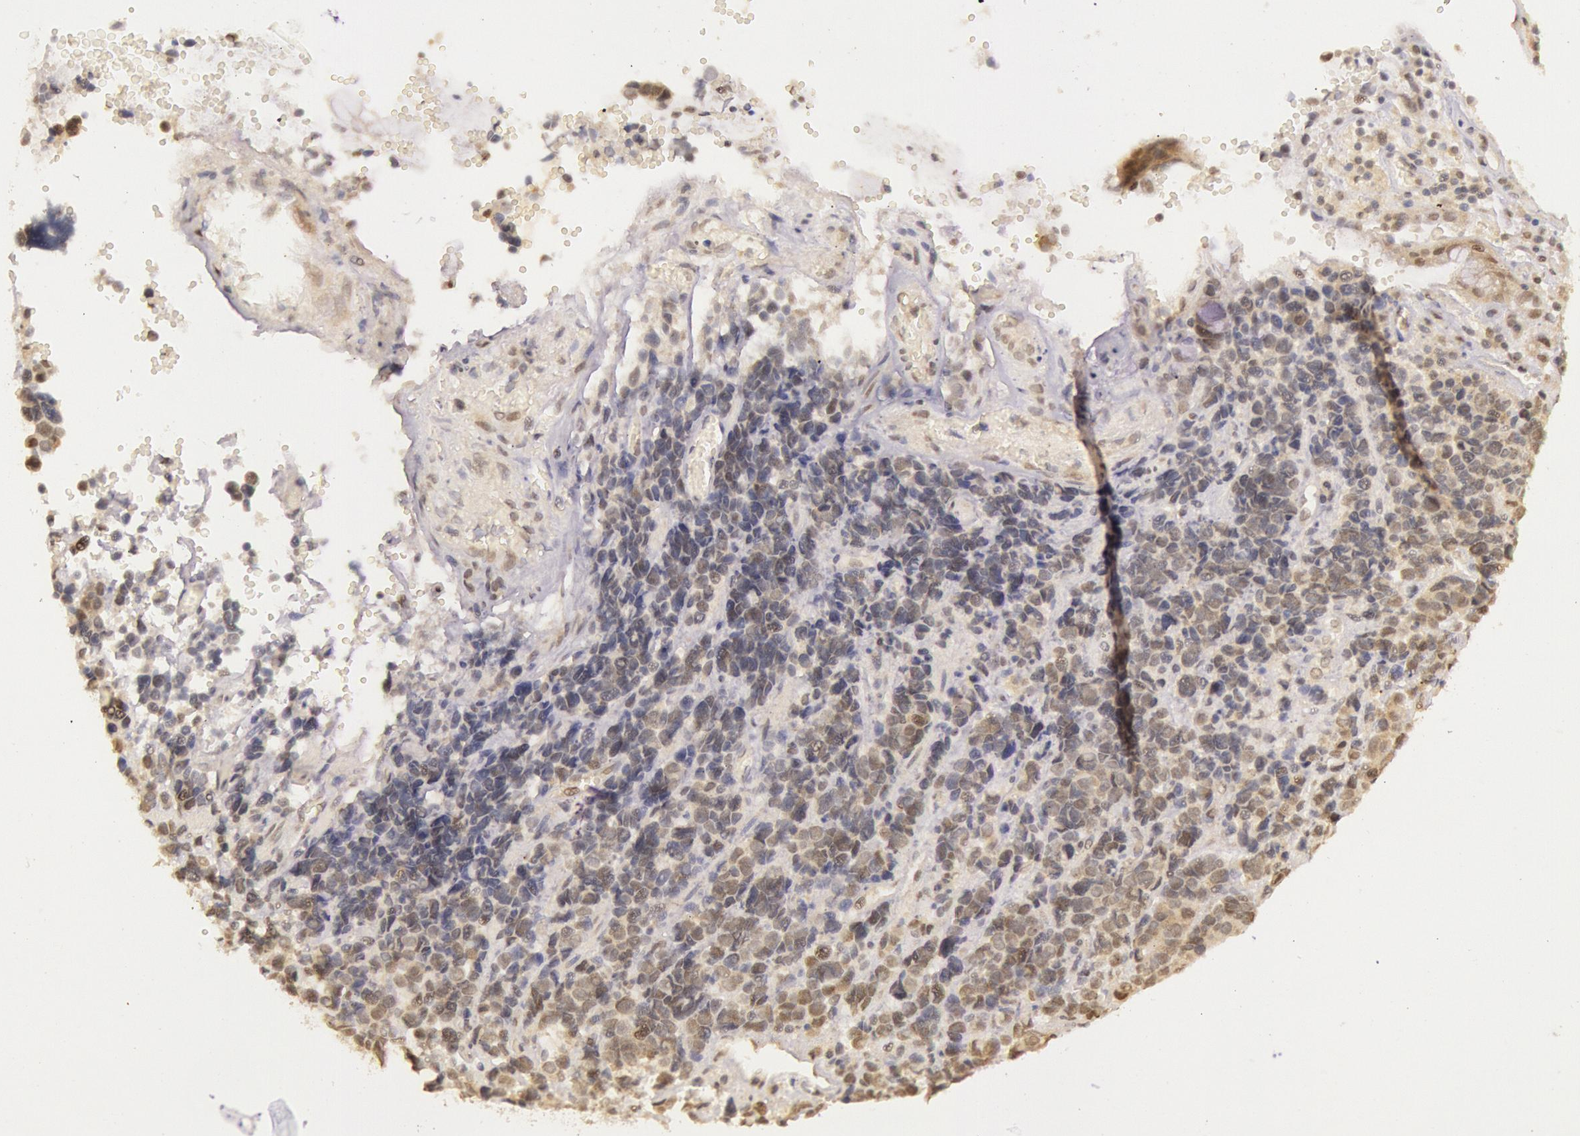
{"staining": {"intensity": "weak", "quantity": "<25%", "location": "cytoplasmic/membranous"}, "tissue": "stomach cancer", "cell_type": "Tumor cells", "image_type": "cancer", "snomed": [{"axis": "morphology", "description": "Adenocarcinoma, NOS"}, {"axis": "topography", "description": "Stomach, upper"}], "caption": "Immunohistochemistry photomicrograph of neoplastic tissue: stomach cancer stained with DAB (3,3'-diaminobenzidine) reveals no significant protein staining in tumor cells.", "gene": "RTL10", "patient": {"sex": "male", "age": 71}}